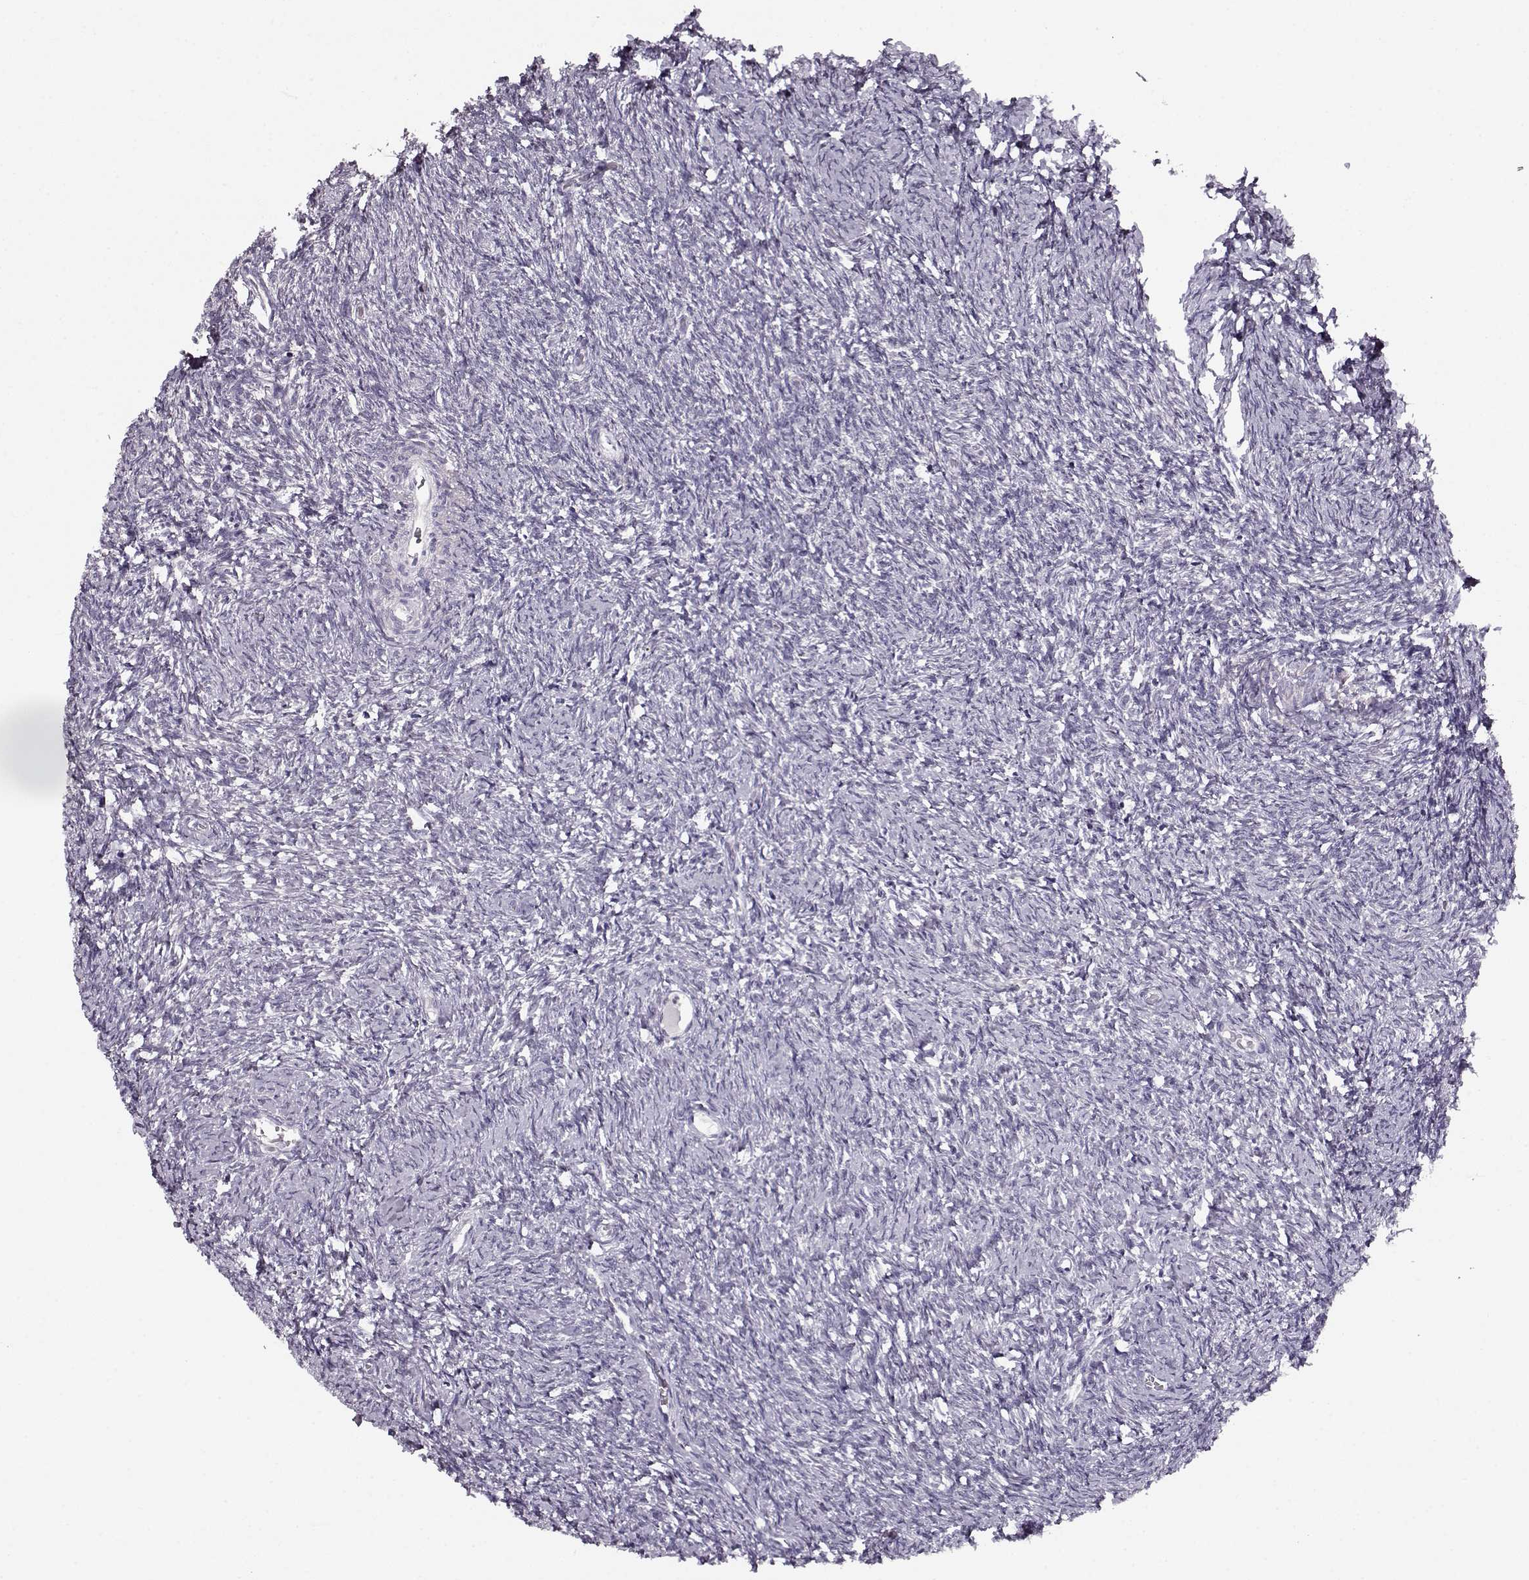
{"staining": {"intensity": "negative", "quantity": "none", "location": "none"}, "tissue": "ovary", "cell_type": "Follicle cells", "image_type": "normal", "snomed": [{"axis": "morphology", "description": "Normal tissue, NOS"}, {"axis": "topography", "description": "Ovary"}], "caption": "This is a photomicrograph of immunohistochemistry staining of benign ovary, which shows no expression in follicle cells. Brightfield microscopy of IHC stained with DAB (brown) and hematoxylin (blue), captured at high magnification.", "gene": "RP1L1", "patient": {"sex": "female", "age": 39}}